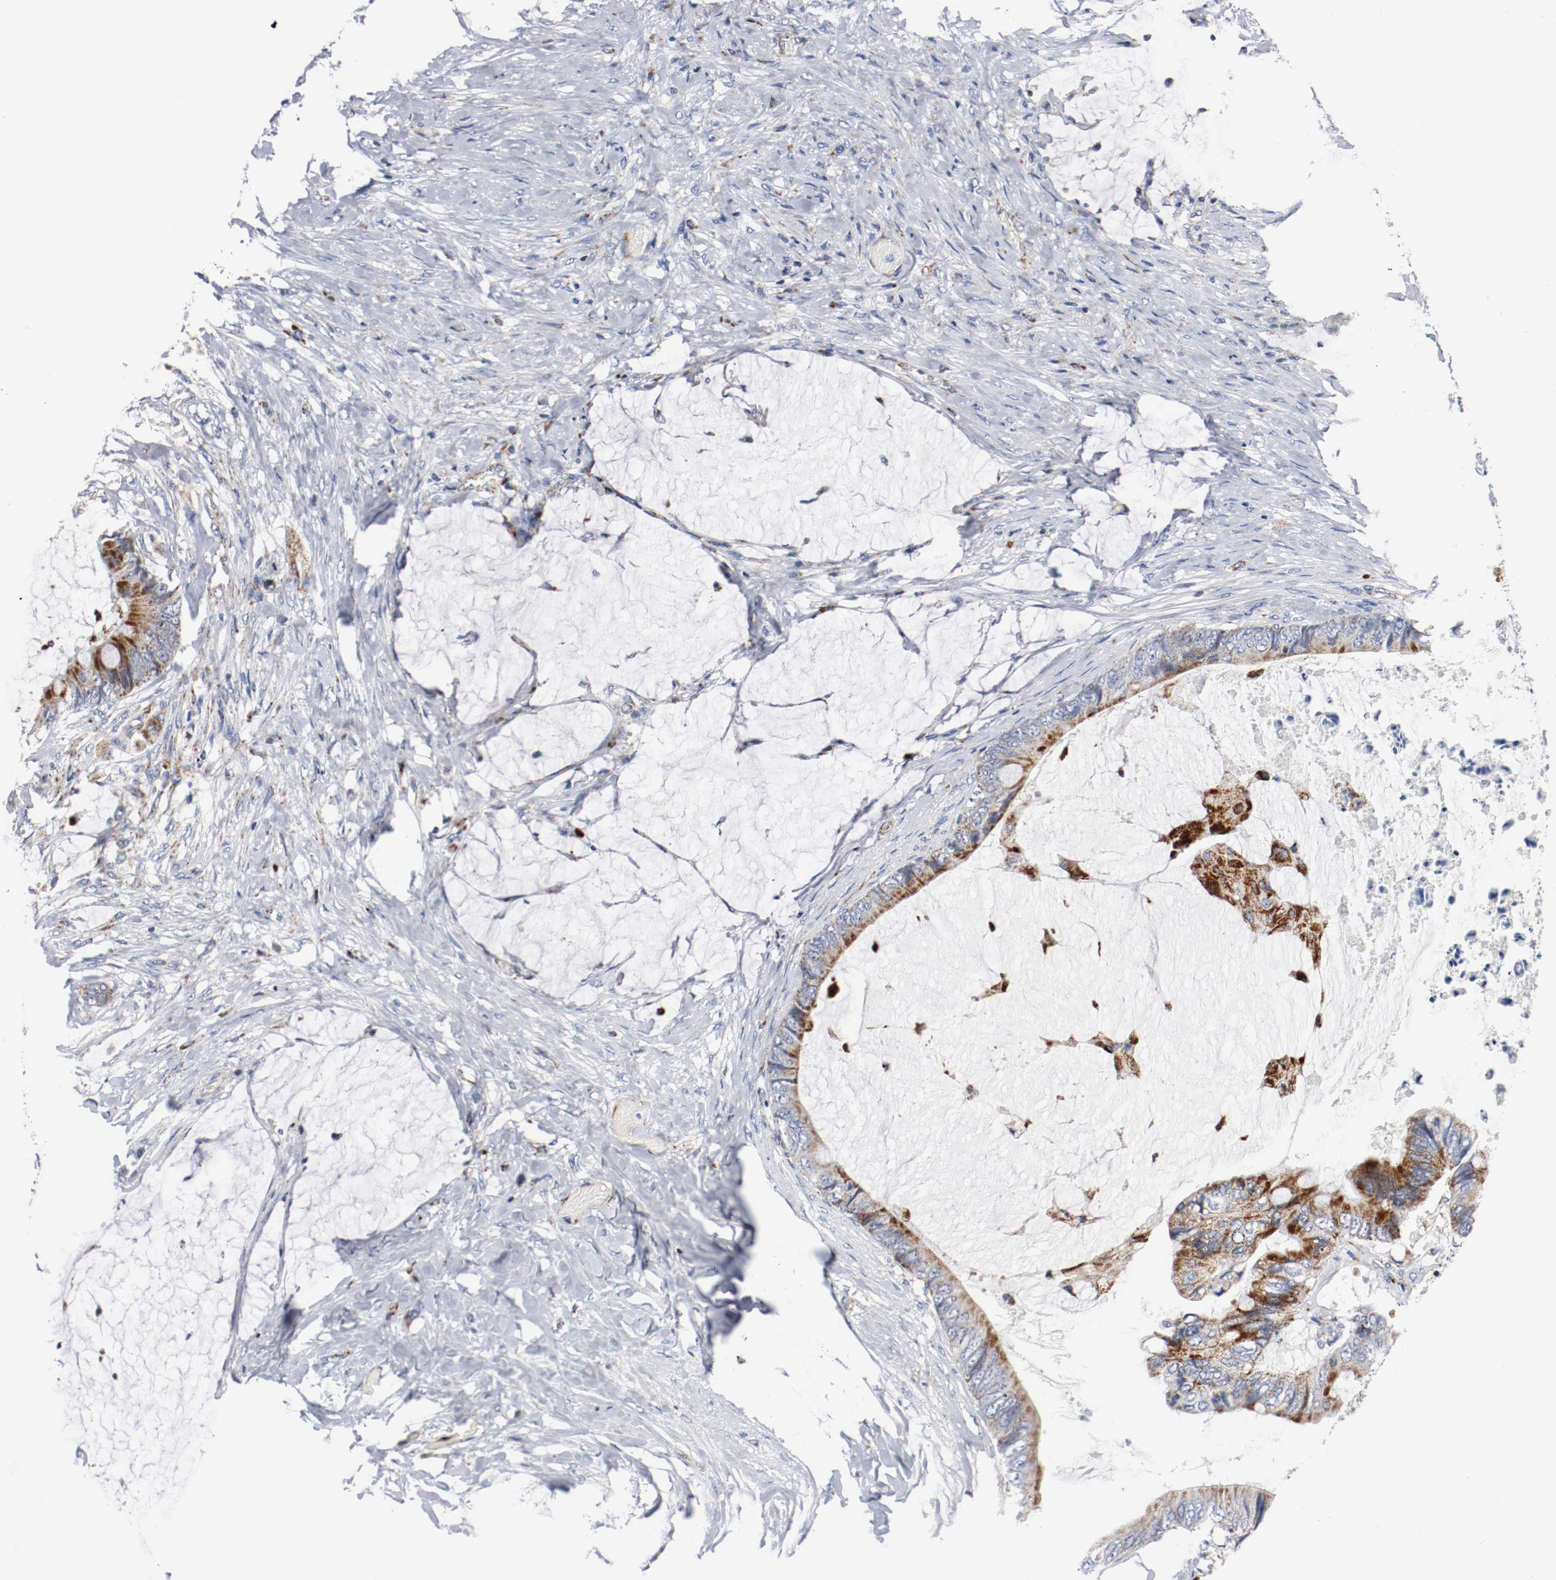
{"staining": {"intensity": "moderate", "quantity": ">75%", "location": "cytoplasmic/membranous"}, "tissue": "colorectal cancer", "cell_type": "Tumor cells", "image_type": "cancer", "snomed": [{"axis": "morphology", "description": "Normal tissue, NOS"}, {"axis": "morphology", "description": "Adenocarcinoma, NOS"}, {"axis": "topography", "description": "Rectum"}, {"axis": "topography", "description": "Peripheral nerve tissue"}], "caption": "Colorectal cancer stained with immunohistochemistry demonstrates moderate cytoplasmic/membranous expression in about >75% of tumor cells. (Stains: DAB (3,3'-diaminobenzidine) in brown, nuclei in blue, Microscopy: brightfield microscopy at high magnification).", "gene": "TUBD1", "patient": {"sex": "female", "age": 77}}